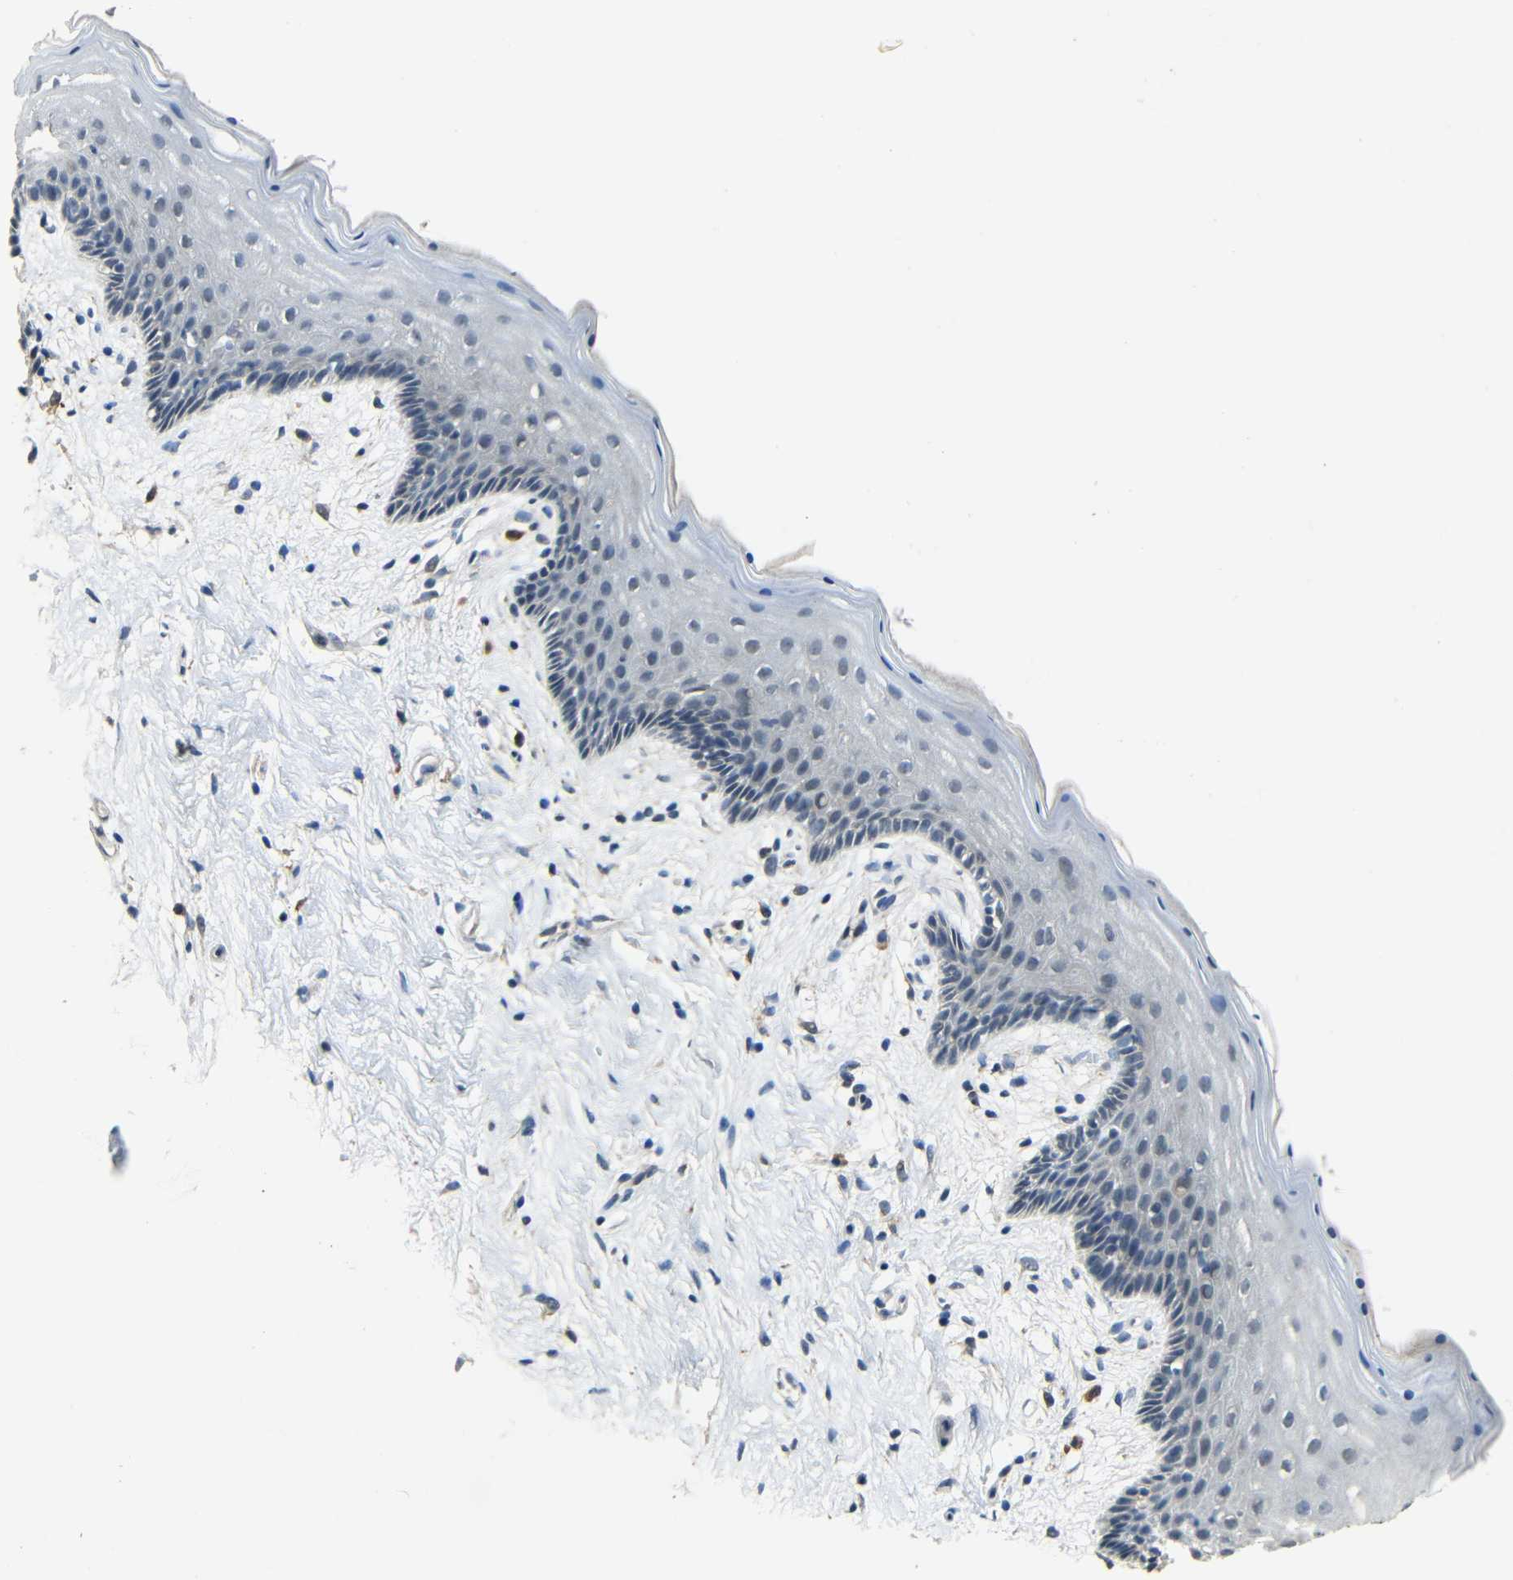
{"staining": {"intensity": "negative", "quantity": "none", "location": "none"}, "tissue": "vagina", "cell_type": "Squamous epithelial cells", "image_type": "normal", "snomed": [{"axis": "morphology", "description": "Normal tissue, NOS"}, {"axis": "topography", "description": "Vagina"}], "caption": "An immunohistochemistry (IHC) histopathology image of normal vagina is shown. There is no staining in squamous epithelial cells of vagina. (Immunohistochemistry, brightfield microscopy, high magnification).", "gene": "KAZALD1", "patient": {"sex": "female", "age": 44}}